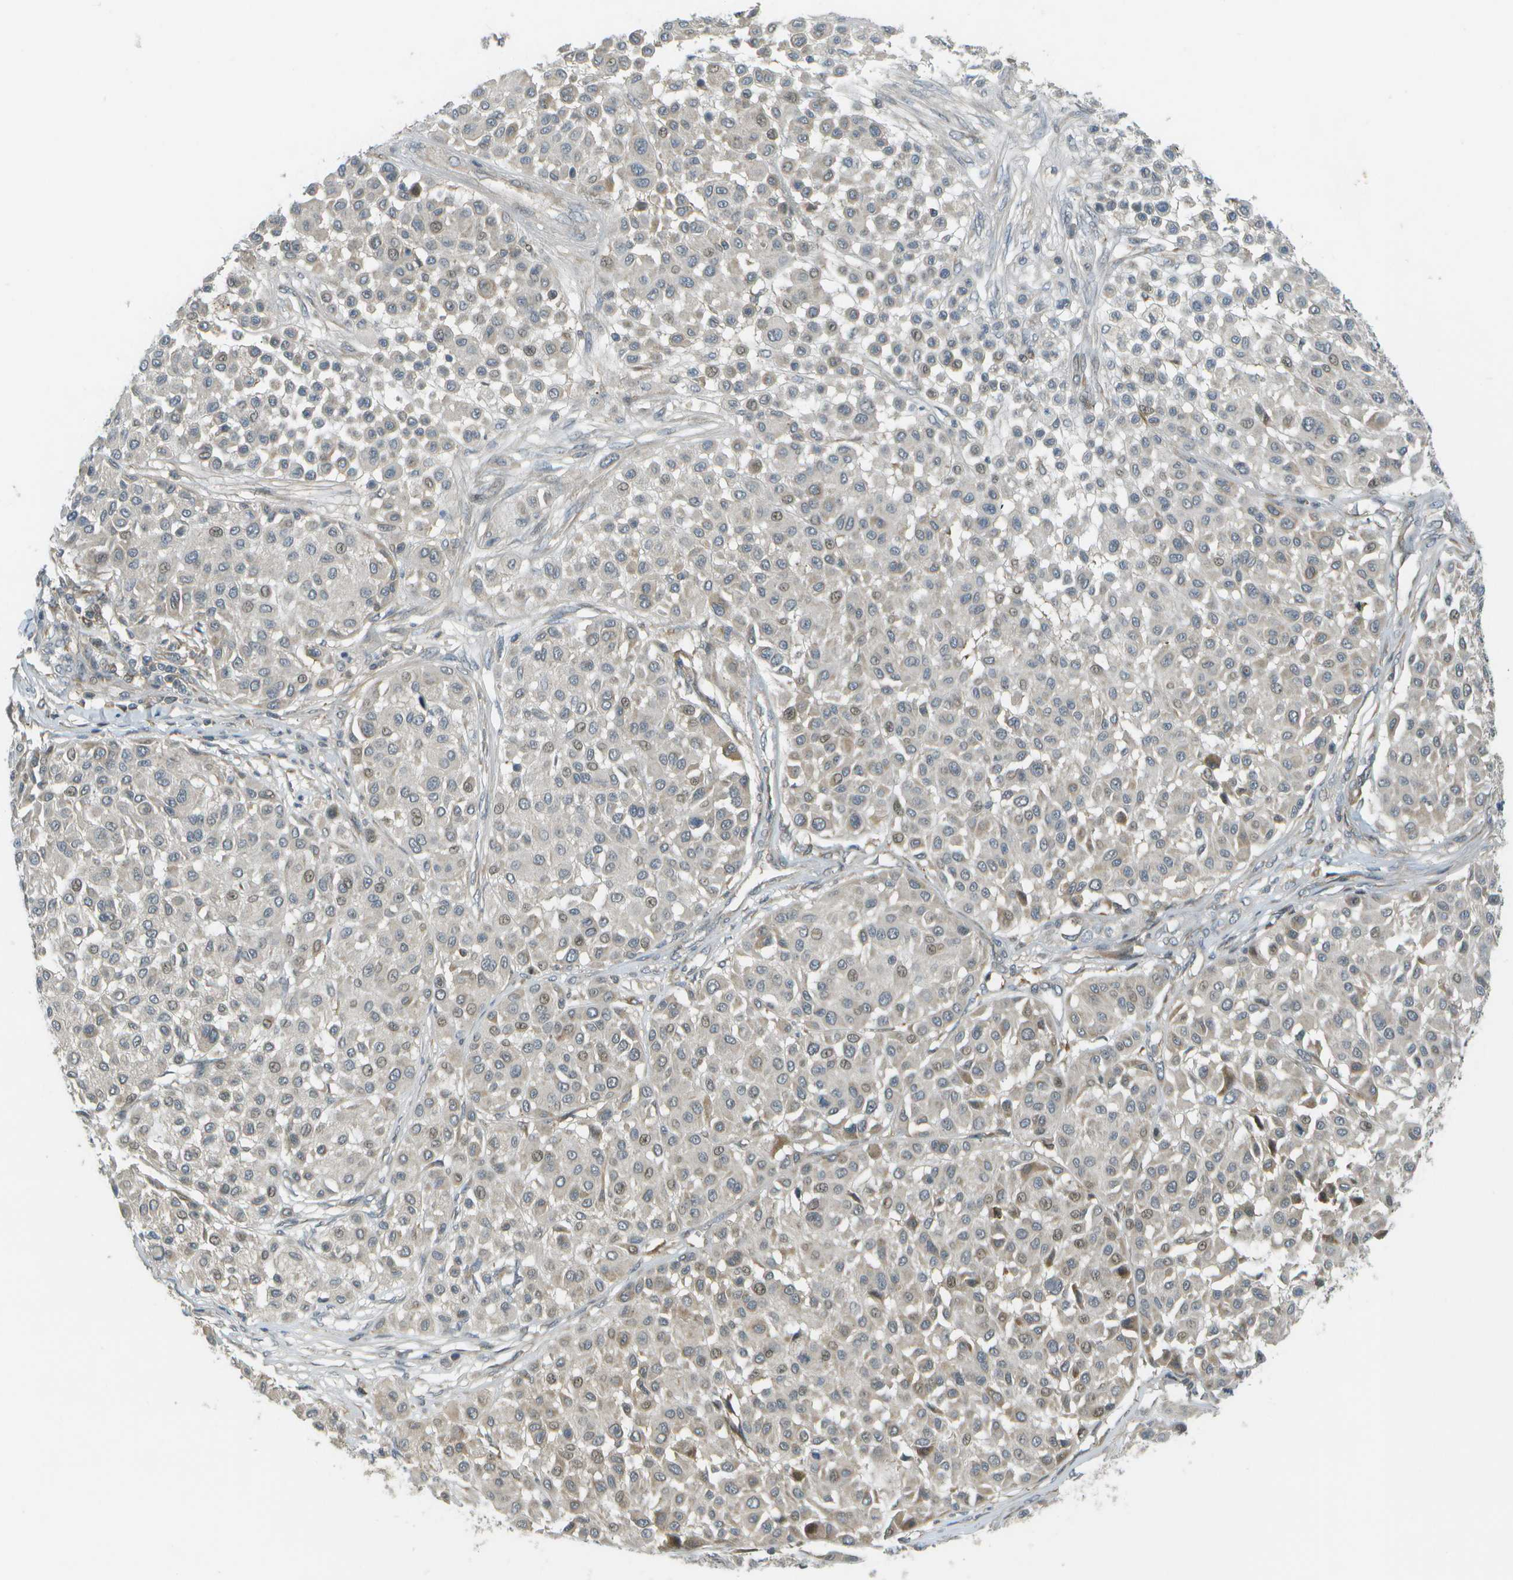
{"staining": {"intensity": "weak", "quantity": ">75%", "location": "cytoplasmic/membranous"}, "tissue": "melanoma", "cell_type": "Tumor cells", "image_type": "cancer", "snomed": [{"axis": "morphology", "description": "Malignant melanoma, Metastatic site"}, {"axis": "topography", "description": "Soft tissue"}], "caption": "This image displays immunohistochemistry staining of malignant melanoma (metastatic site), with low weak cytoplasmic/membranous staining in about >75% of tumor cells.", "gene": "WNK2", "patient": {"sex": "male", "age": 41}}